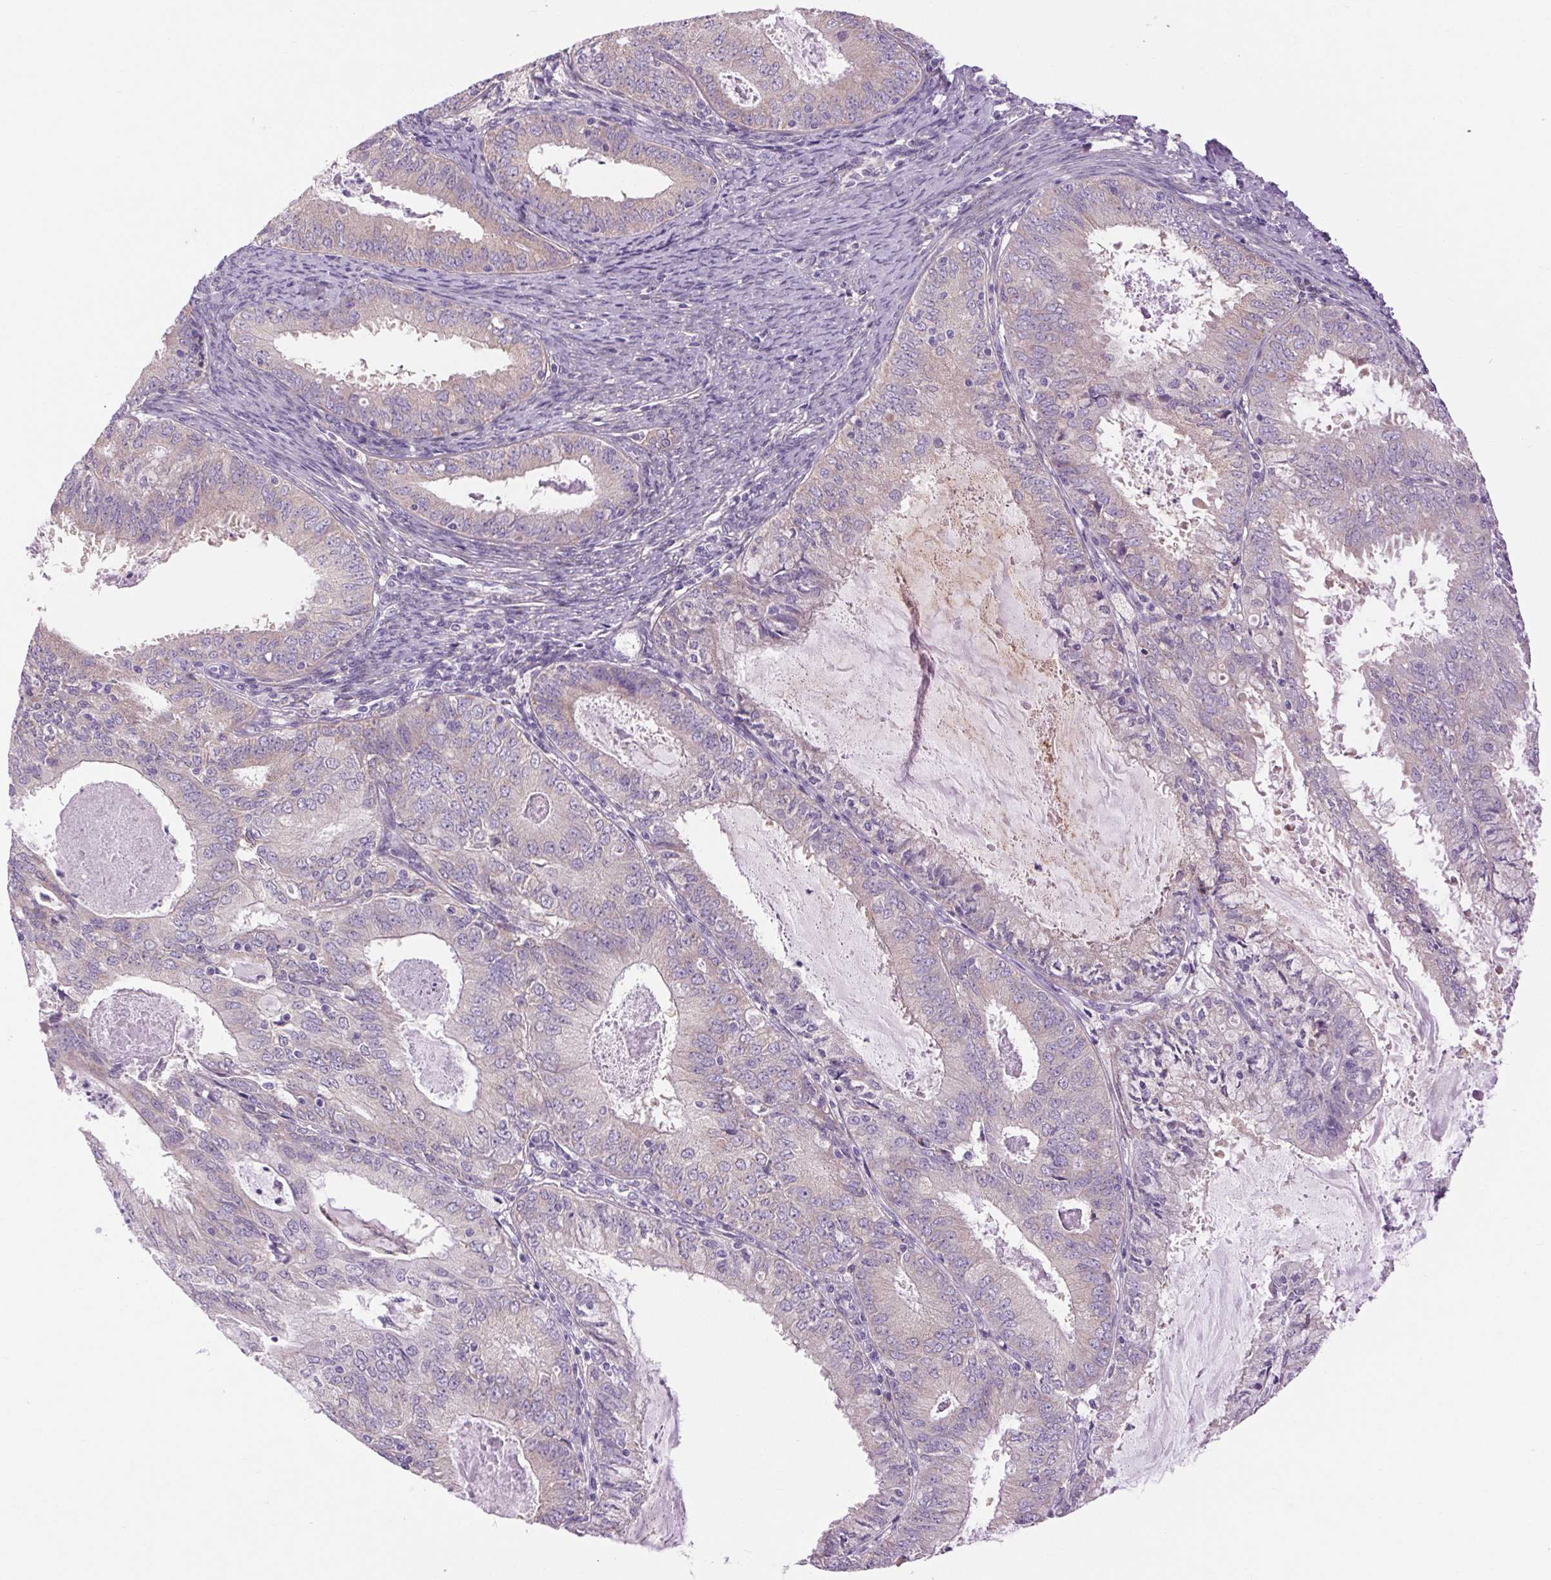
{"staining": {"intensity": "weak", "quantity": "<25%", "location": "cytoplasmic/membranous"}, "tissue": "endometrial cancer", "cell_type": "Tumor cells", "image_type": "cancer", "snomed": [{"axis": "morphology", "description": "Adenocarcinoma, NOS"}, {"axis": "topography", "description": "Endometrium"}], "caption": "Immunohistochemistry micrograph of human endometrial cancer (adenocarcinoma) stained for a protein (brown), which exhibits no positivity in tumor cells.", "gene": "SOWAHC", "patient": {"sex": "female", "age": 57}}